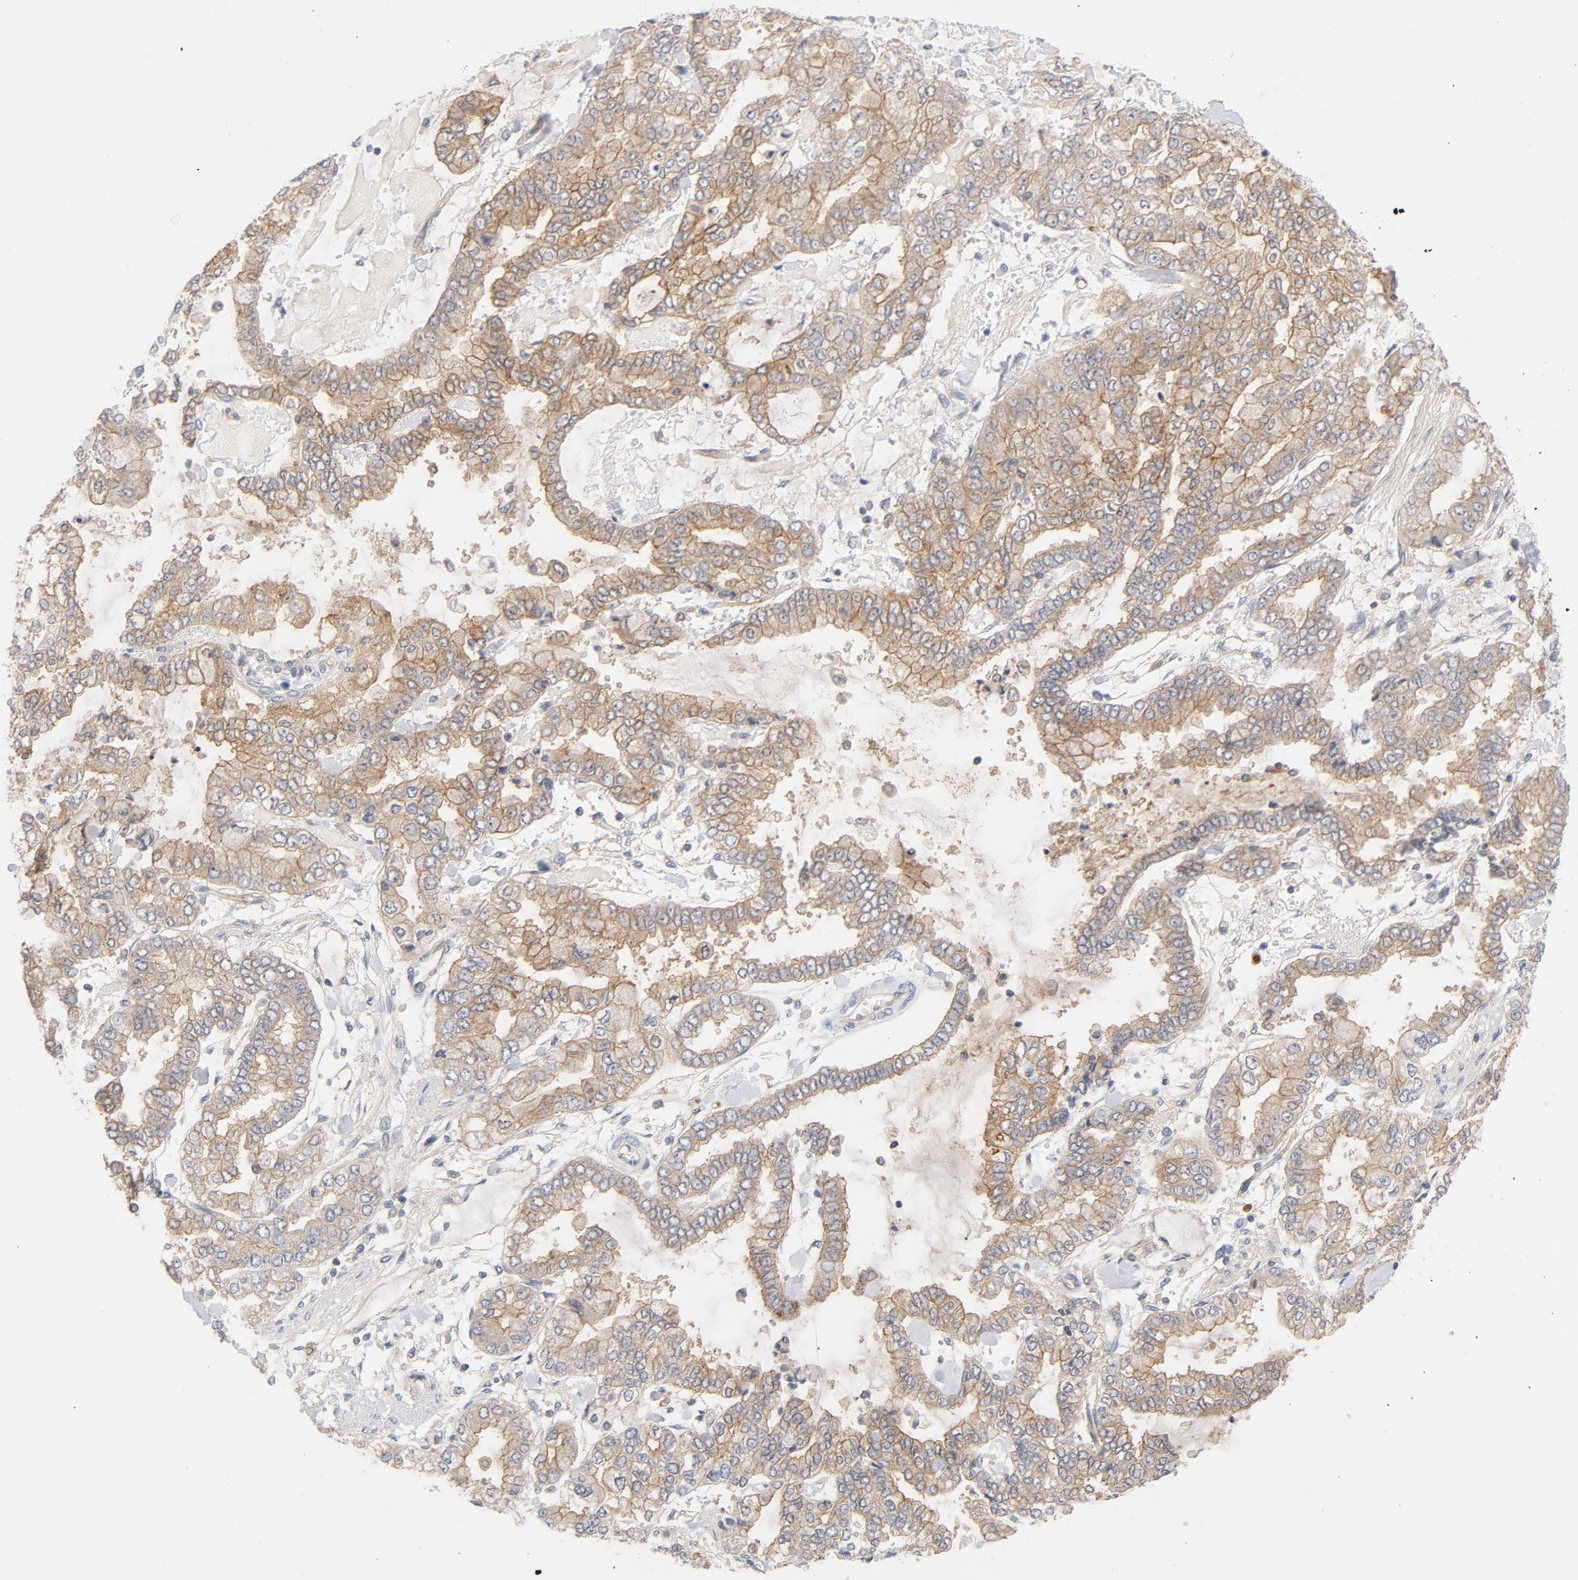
{"staining": {"intensity": "moderate", "quantity": ">75%", "location": "cytoplasmic/membranous"}, "tissue": "stomach cancer", "cell_type": "Tumor cells", "image_type": "cancer", "snomed": [{"axis": "morphology", "description": "Normal tissue, NOS"}, {"axis": "morphology", "description": "Adenocarcinoma, NOS"}, {"axis": "topography", "description": "Stomach, upper"}, {"axis": "topography", "description": "Stomach"}], "caption": "There is medium levels of moderate cytoplasmic/membranous staining in tumor cells of adenocarcinoma (stomach), as demonstrated by immunohistochemical staining (brown color).", "gene": "SRC", "patient": {"sex": "male", "age": 76}}